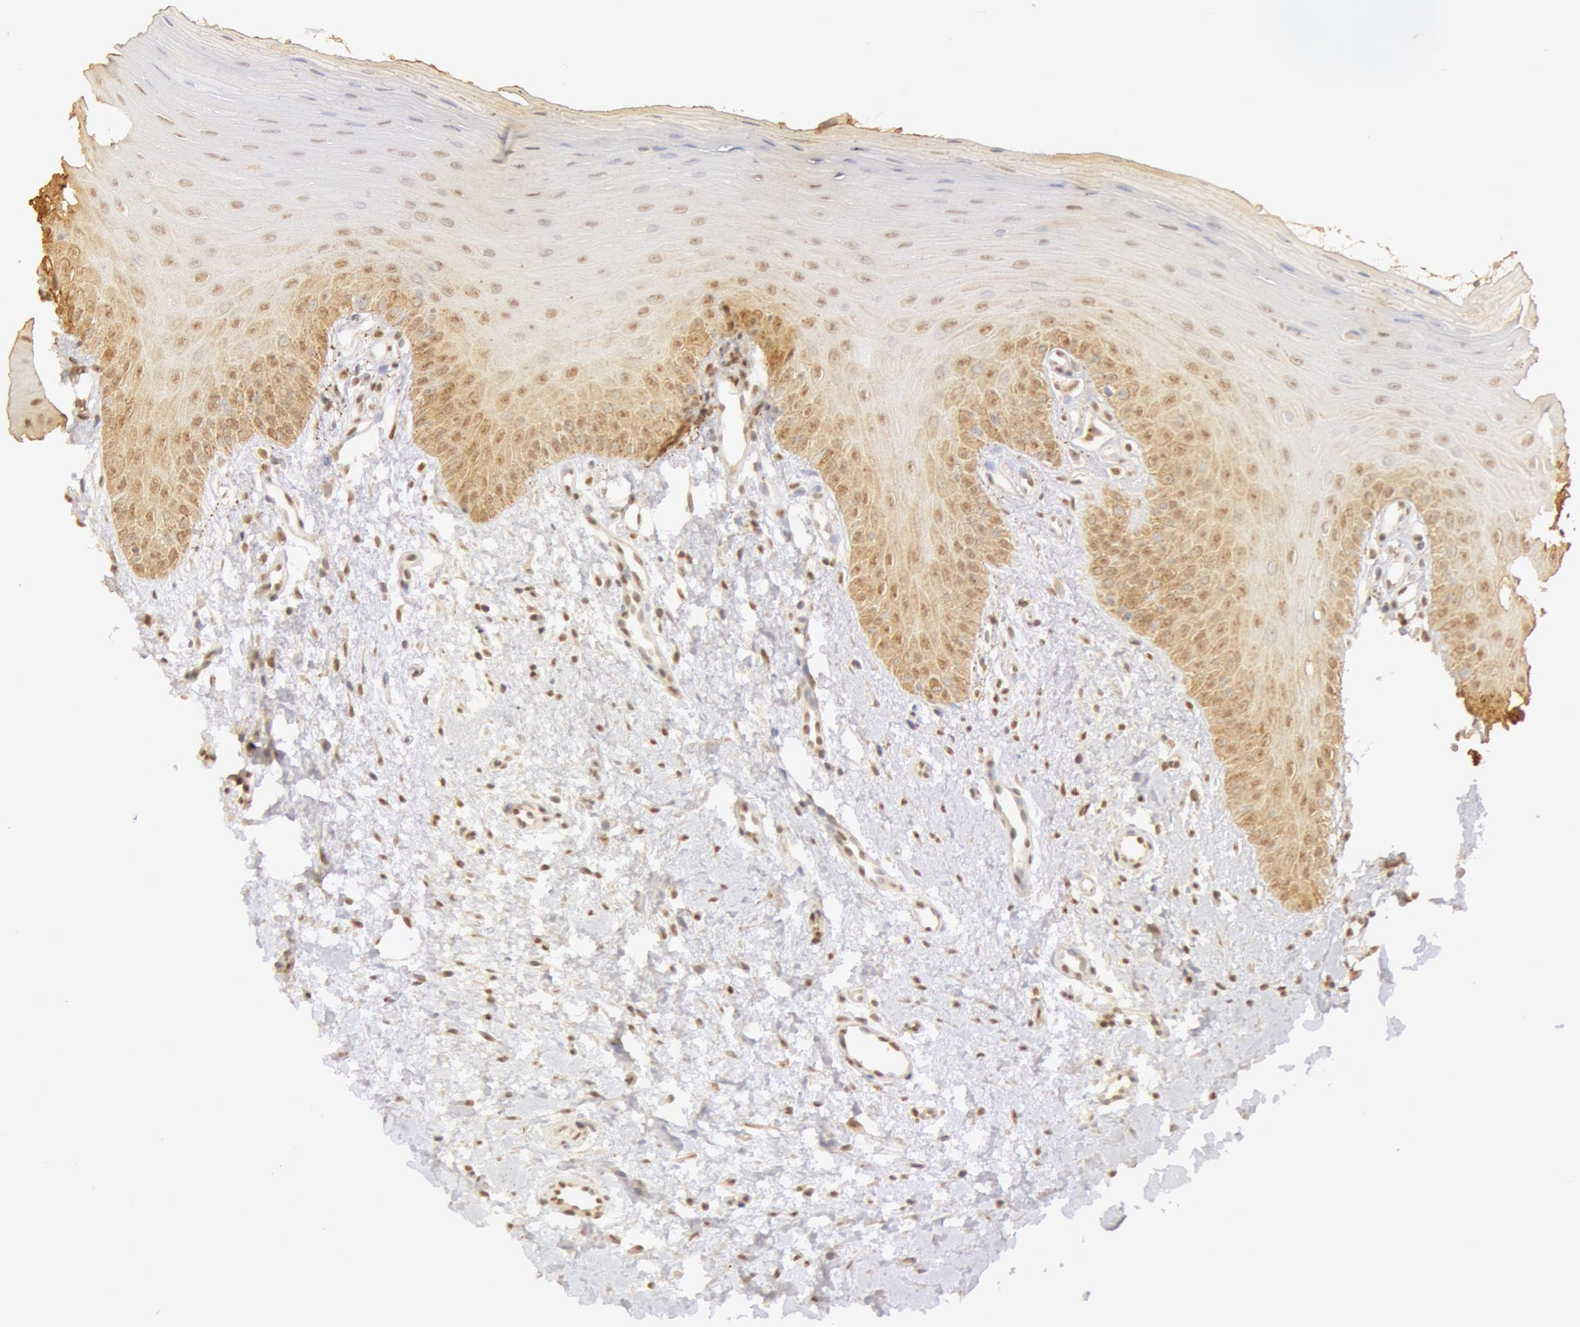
{"staining": {"intensity": "moderate", "quantity": ">75%", "location": "cytoplasmic/membranous,nuclear"}, "tissue": "oral mucosa", "cell_type": "Squamous epithelial cells", "image_type": "normal", "snomed": [{"axis": "morphology", "description": "Normal tissue, NOS"}, {"axis": "topography", "description": "Oral tissue"}], "caption": "Benign oral mucosa displays moderate cytoplasmic/membranous,nuclear positivity in approximately >75% of squamous epithelial cells.", "gene": "SNRNP70", "patient": {"sex": "female", "age": 23}}